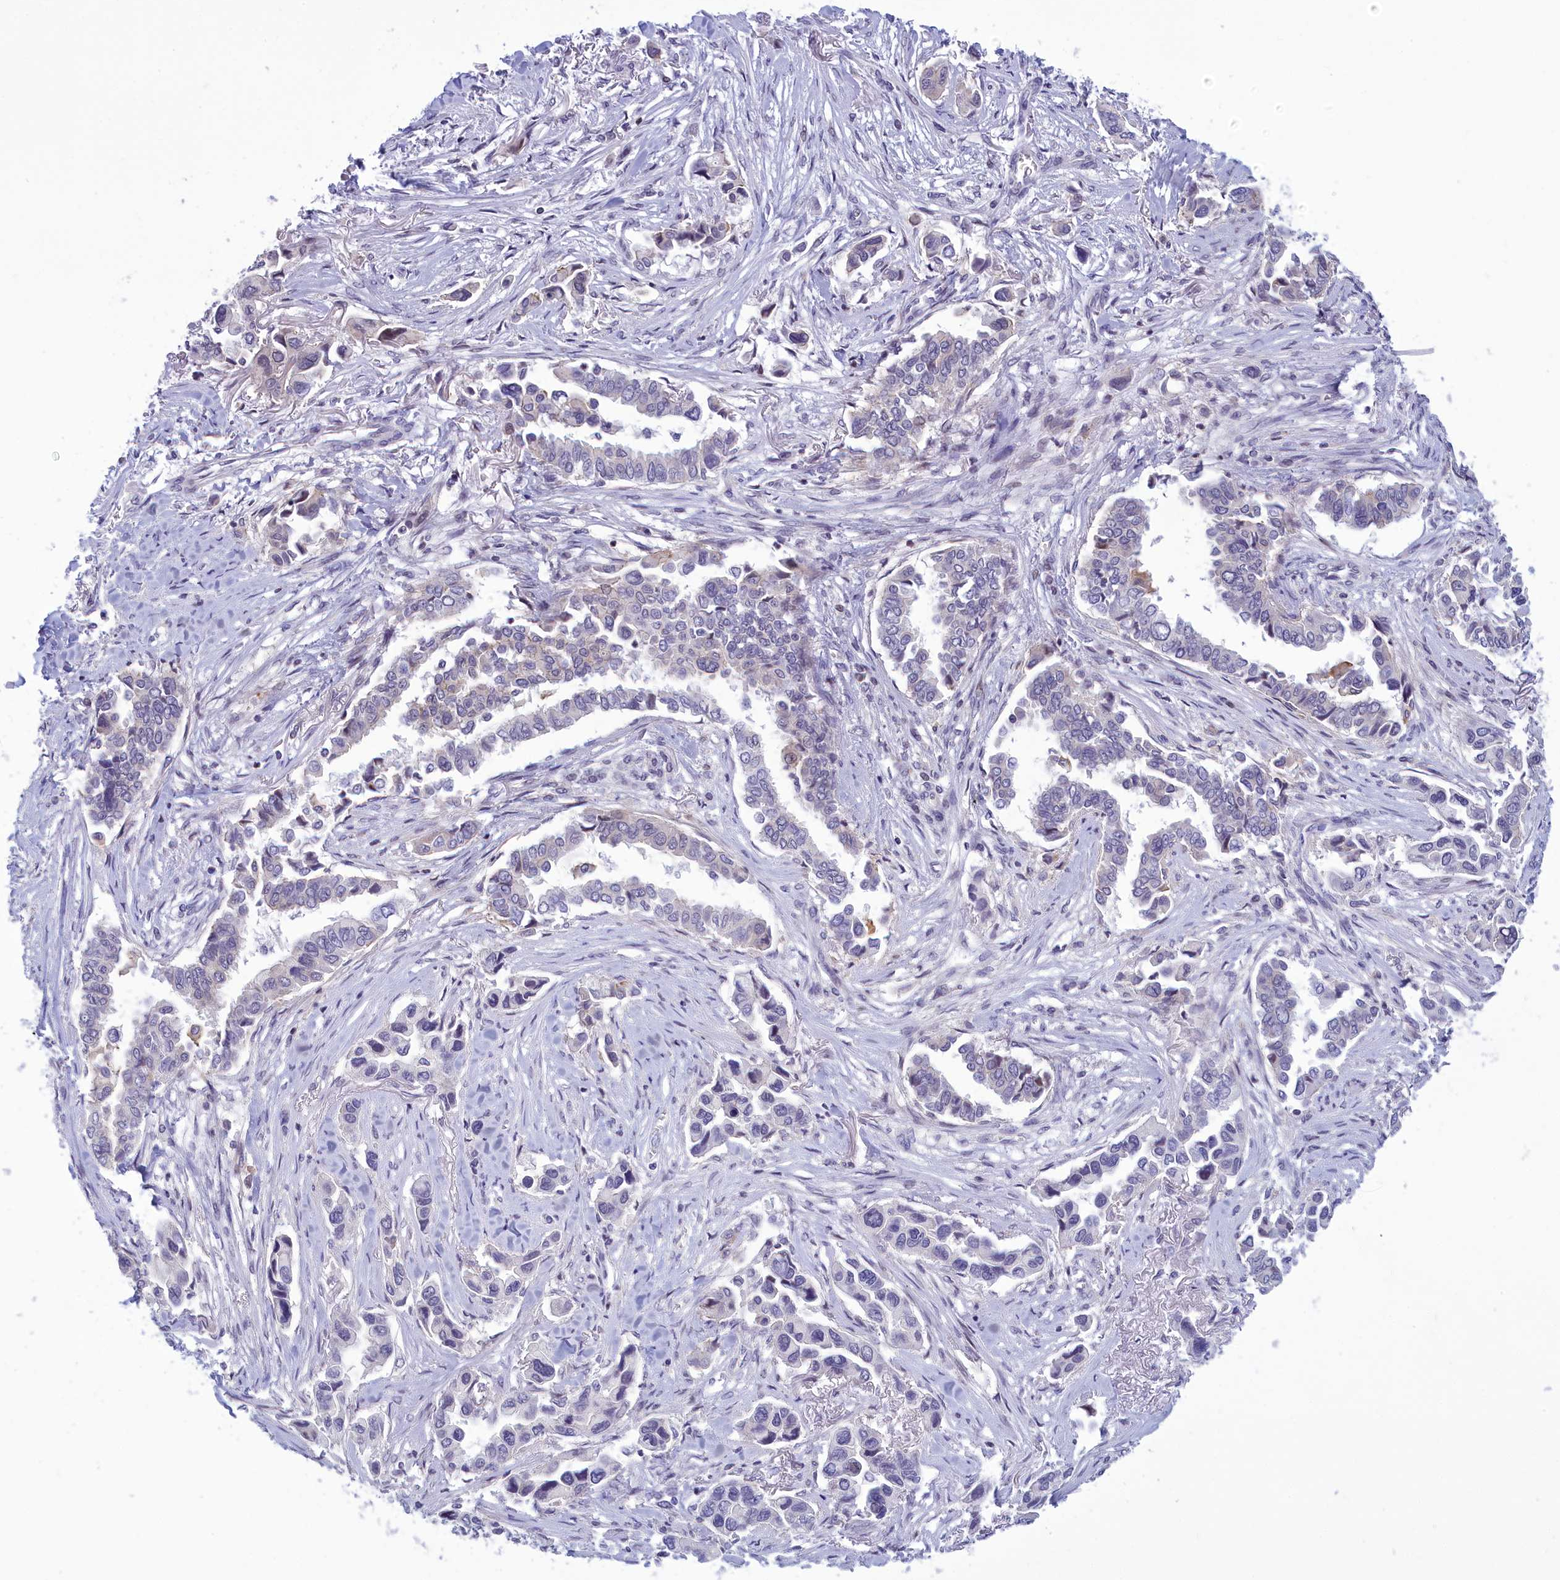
{"staining": {"intensity": "negative", "quantity": "none", "location": "none"}, "tissue": "lung cancer", "cell_type": "Tumor cells", "image_type": "cancer", "snomed": [{"axis": "morphology", "description": "Adenocarcinoma, NOS"}, {"axis": "topography", "description": "Lung"}], "caption": "Photomicrograph shows no protein positivity in tumor cells of lung cancer tissue.", "gene": "CORO2A", "patient": {"sex": "female", "age": 76}}